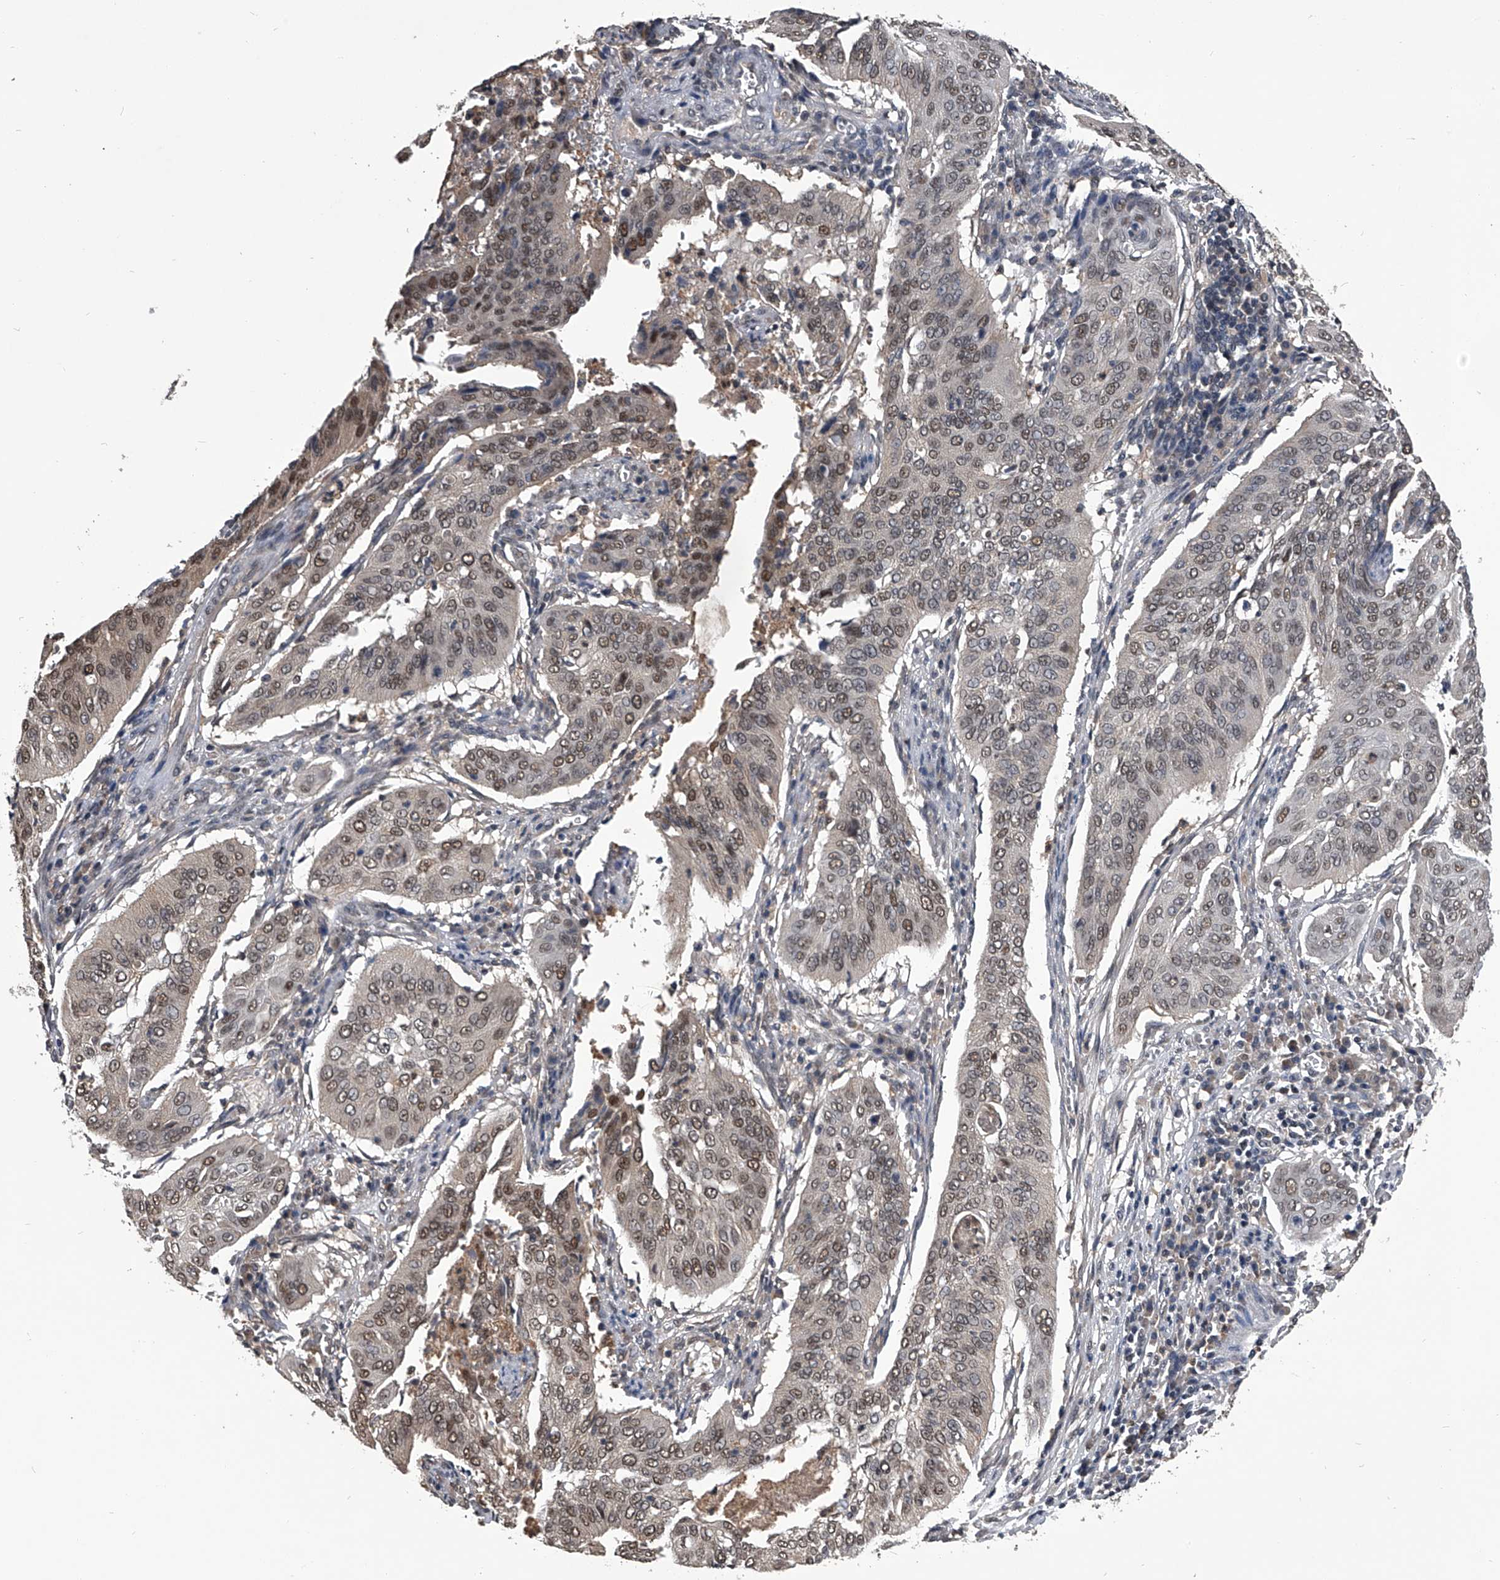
{"staining": {"intensity": "weak", "quantity": ">75%", "location": "nuclear"}, "tissue": "cervical cancer", "cell_type": "Tumor cells", "image_type": "cancer", "snomed": [{"axis": "morphology", "description": "Squamous cell carcinoma, NOS"}, {"axis": "topography", "description": "Cervix"}], "caption": "This is a histology image of IHC staining of squamous cell carcinoma (cervical), which shows weak positivity in the nuclear of tumor cells.", "gene": "TSNAX", "patient": {"sex": "female", "age": 39}}